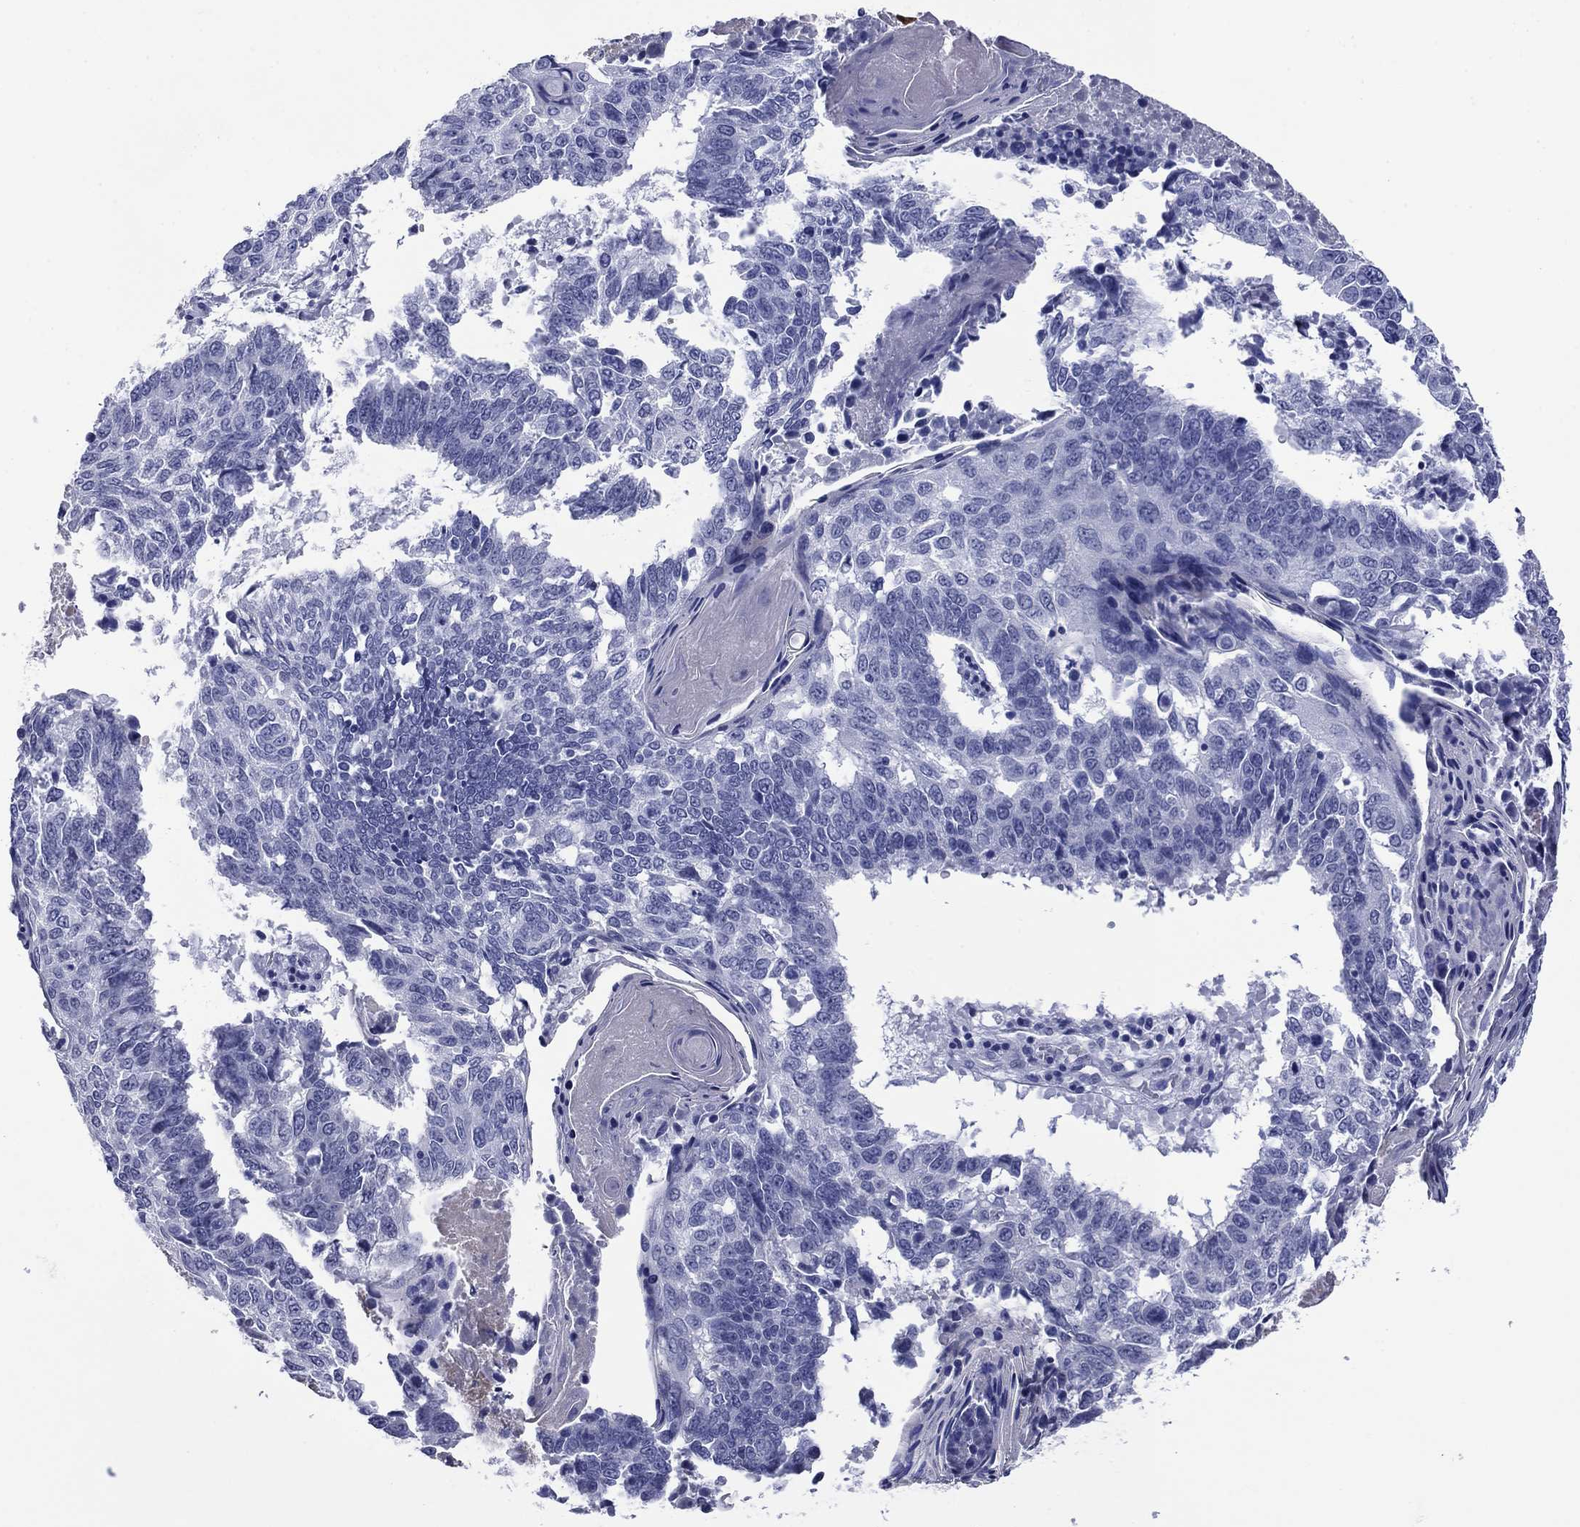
{"staining": {"intensity": "negative", "quantity": "none", "location": "none"}, "tissue": "lung cancer", "cell_type": "Tumor cells", "image_type": "cancer", "snomed": [{"axis": "morphology", "description": "Squamous cell carcinoma, NOS"}, {"axis": "topography", "description": "Lung"}], "caption": "High power microscopy image of an immunohistochemistry micrograph of lung cancer (squamous cell carcinoma), revealing no significant staining in tumor cells.", "gene": "APOA2", "patient": {"sex": "male", "age": 73}}